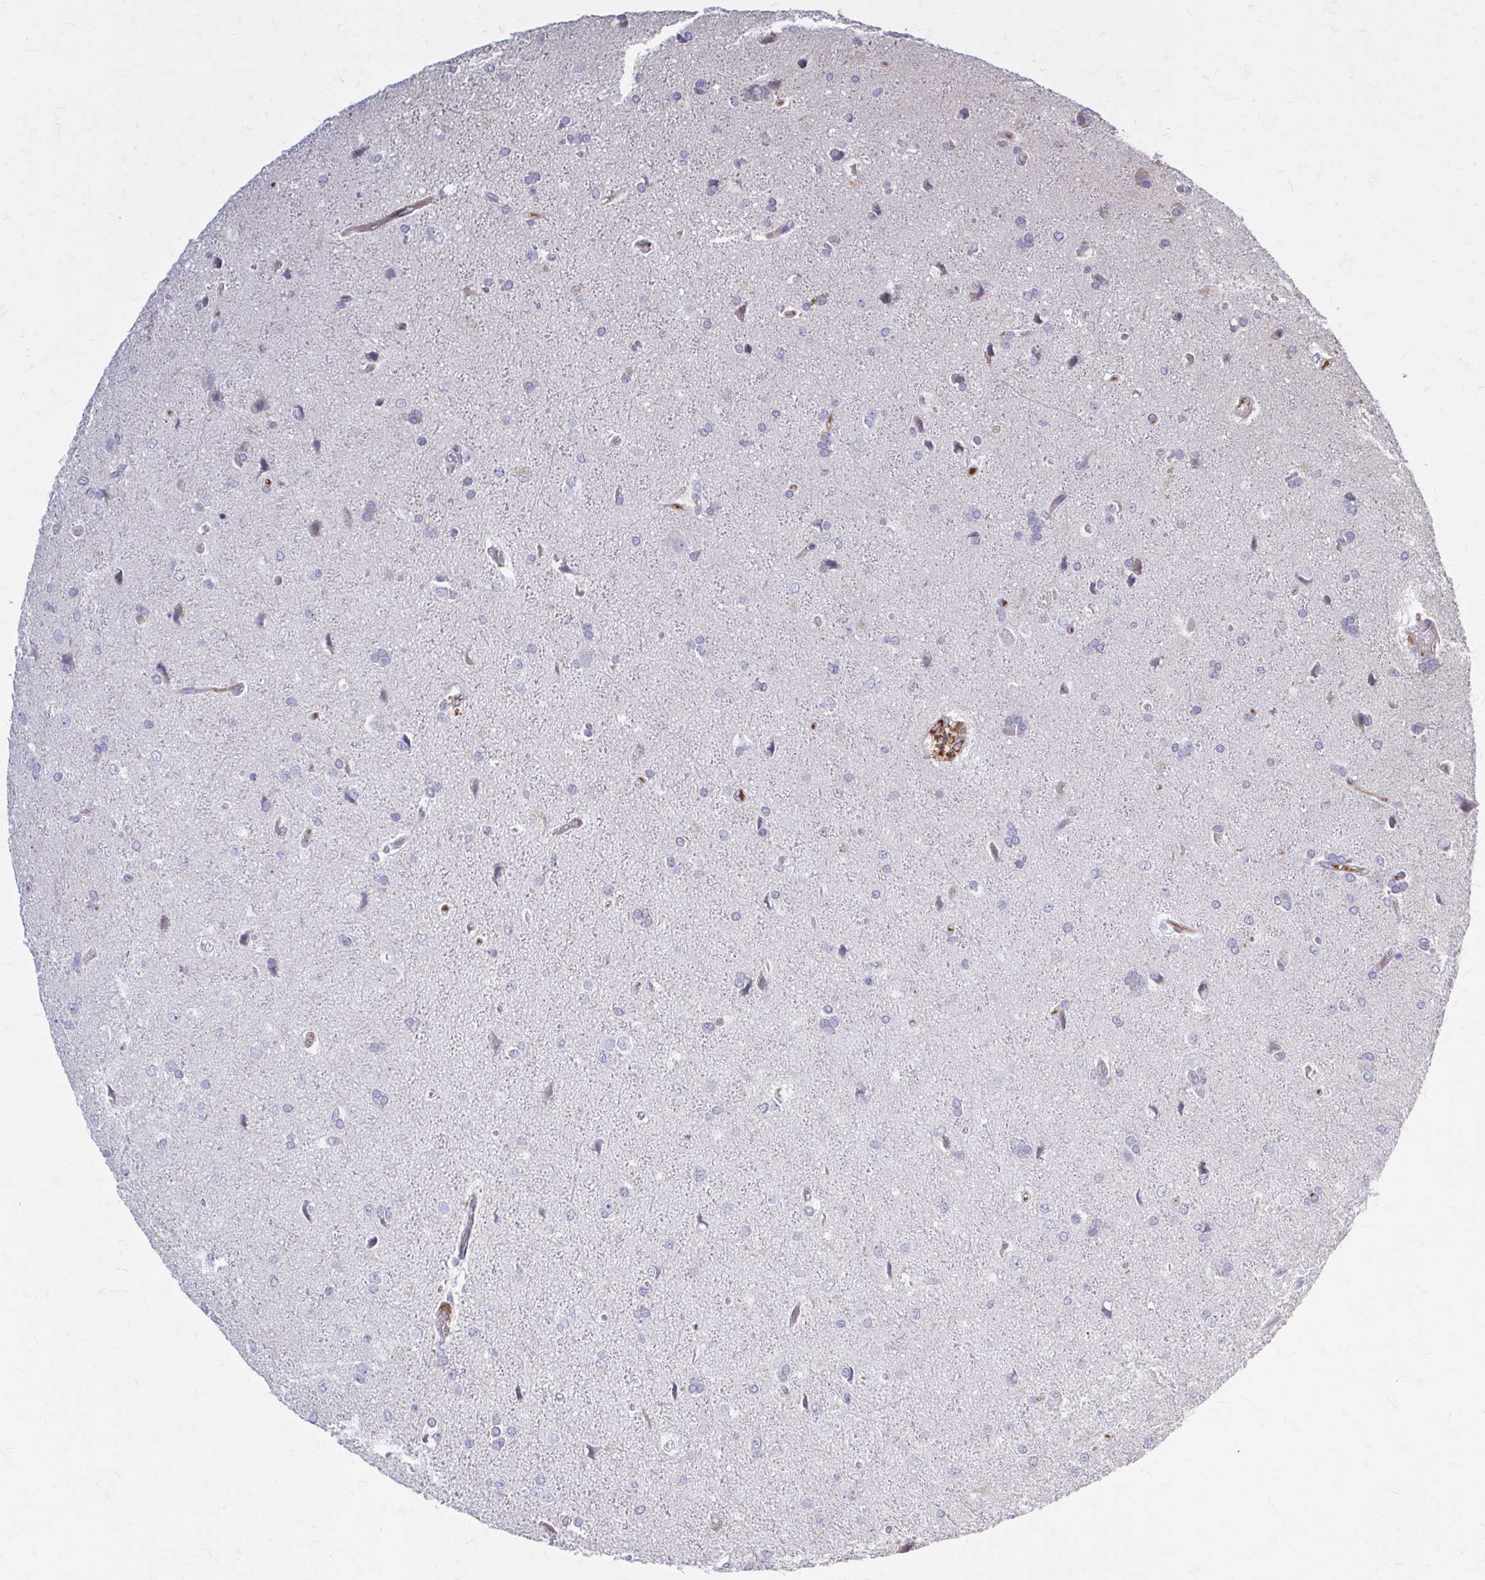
{"staining": {"intensity": "negative", "quantity": "none", "location": "none"}, "tissue": "glioma", "cell_type": "Tumor cells", "image_type": "cancer", "snomed": [{"axis": "morphology", "description": "Glioma, malignant, High grade"}, {"axis": "topography", "description": "Brain"}], "caption": "An immunohistochemistry (IHC) photomicrograph of glioma is shown. There is no staining in tumor cells of glioma. (Brightfield microscopy of DAB (3,3'-diaminobenzidine) IHC at high magnification).", "gene": "SERPIND1", "patient": {"sex": "male", "age": 68}}